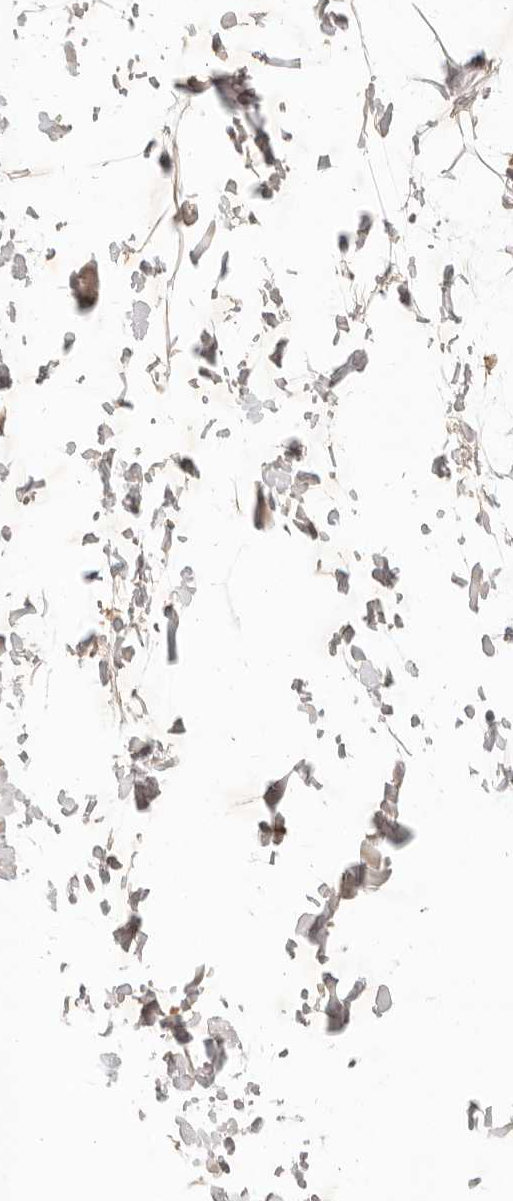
{"staining": {"intensity": "moderate", "quantity": "25%-75%", "location": "cytoplasmic/membranous"}, "tissue": "adipose tissue", "cell_type": "Adipocytes", "image_type": "normal", "snomed": [{"axis": "morphology", "description": "Normal tissue, NOS"}, {"axis": "topography", "description": "Soft tissue"}], "caption": "IHC micrograph of normal adipose tissue: adipose tissue stained using IHC displays medium levels of moderate protein expression localized specifically in the cytoplasmic/membranous of adipocytes, appearing as a cytoplasmic/membranous brown color.", "gene": "UBXN11", "patient": {"sex": "male", "age": 72}}